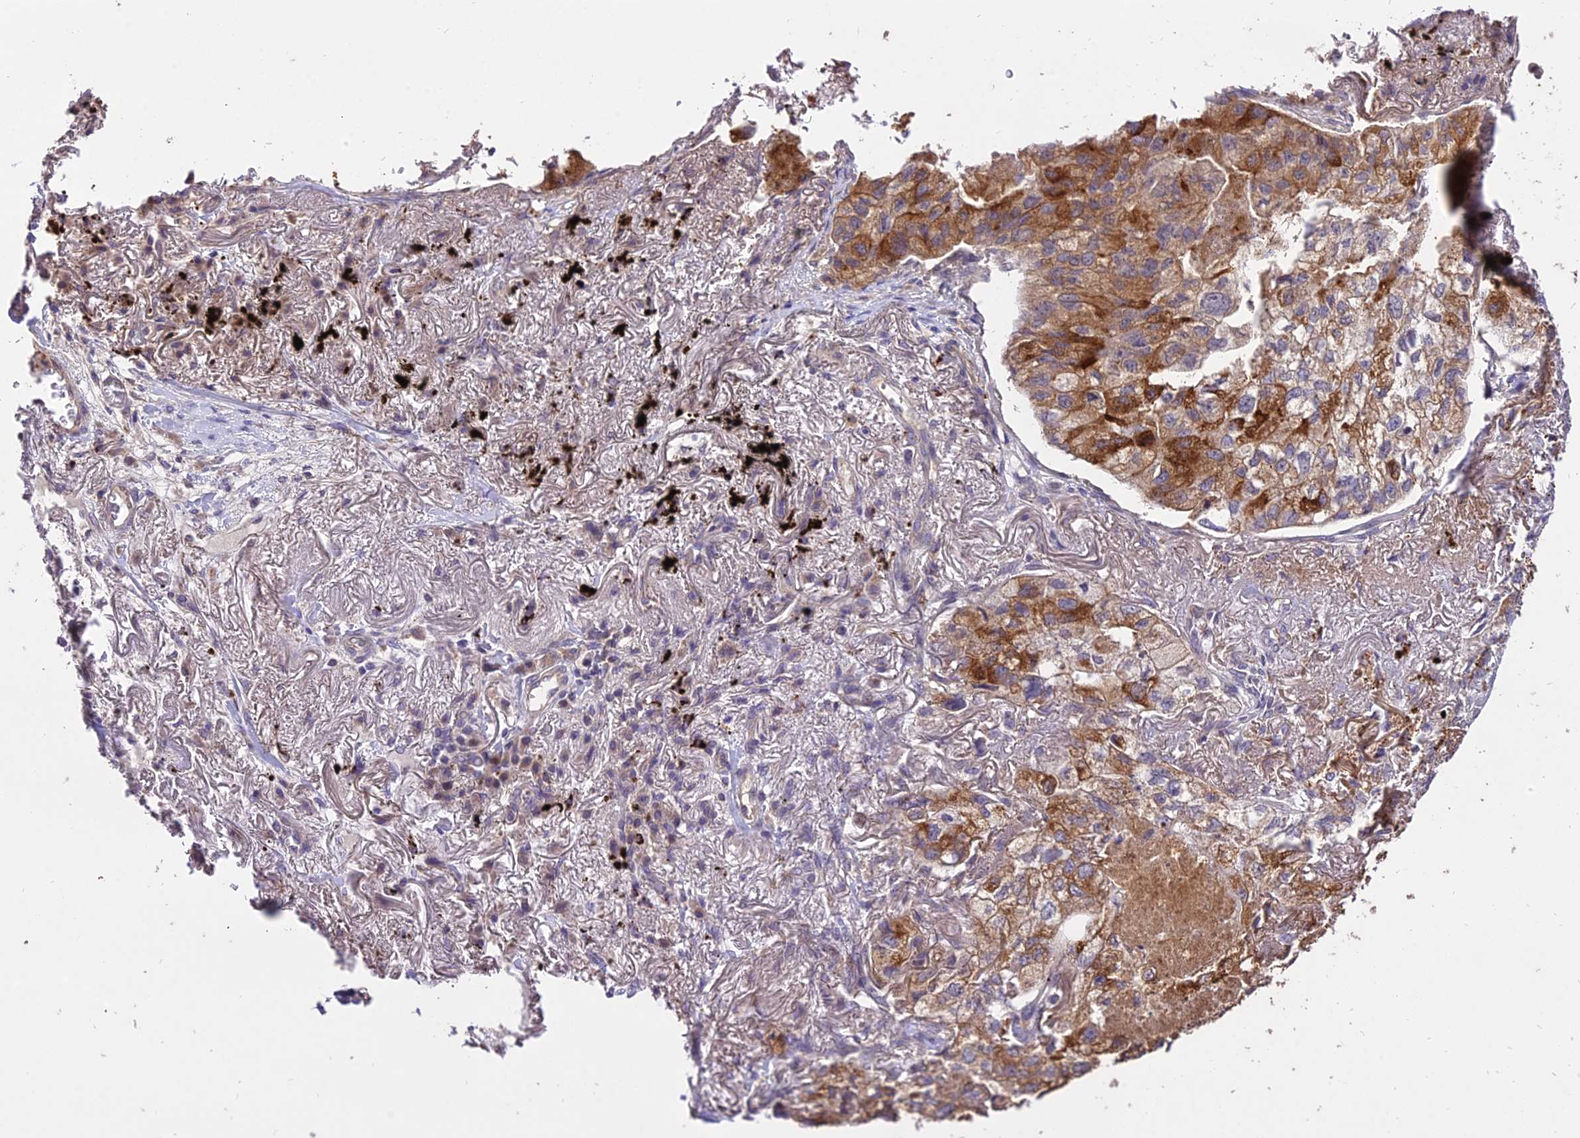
{"staining": {"intensity": "moderate", "quantity": ">75%", "location": "cytoplasmic/membranous"}, "tissue": "lung cancer", "cell_type": "Tumor cells", "image_type": "cancer", "snomed": [{"axis": "morphology", "description": "Adenocarcinoma, NOS"}, {"axis": "topography", "description": "Lung"}], "caption": "Immunohistochemistry of human lung cancer shows medium levels of moderate cytoplasmic/membranous expression in approximately >75% of tumor cells.", "gene": "SDHD", "patient": {"sex": "male", "age": 65}}